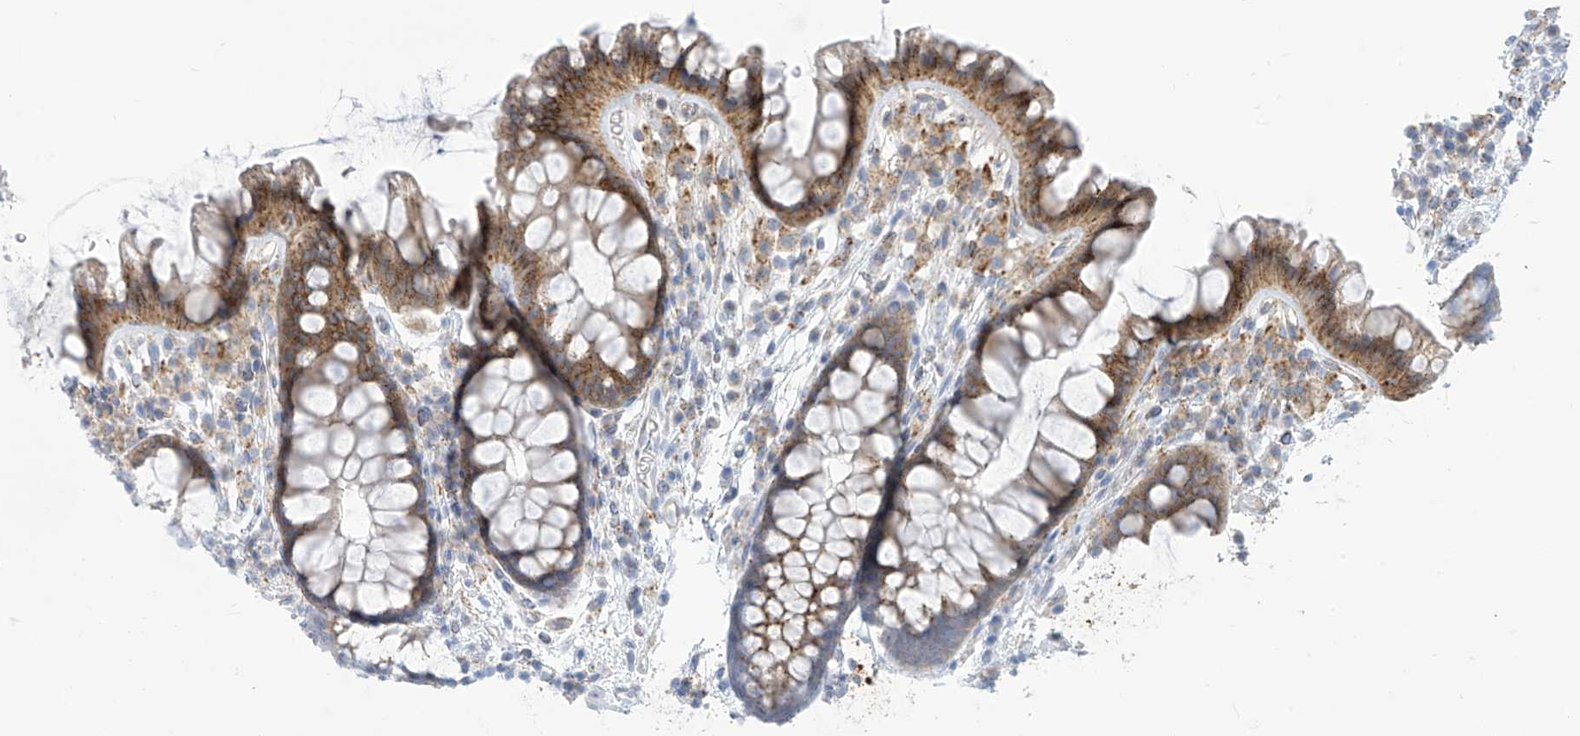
{"staining": {"intensity": "negative", "quantity": "none", "location": "none"}, "tissue": "colon", "cell_type": "Endothelial cells", "image_type": "normal", "snomed": [{"axis": "morphology", "description": "Normal tissue, NOS"}, {"axis": "topography", "description": "Colon"}], "caption": "Endothelial cells are negative for brown protein staining in unremarkable colon. Brightfield microscopy of immunohistochemistry (IHC) stained with DAB (brown) and hematoxylin (blue), captured at high magnification.", "gene": "FABP2", "patient": {"sex": "female", "age": 62}}